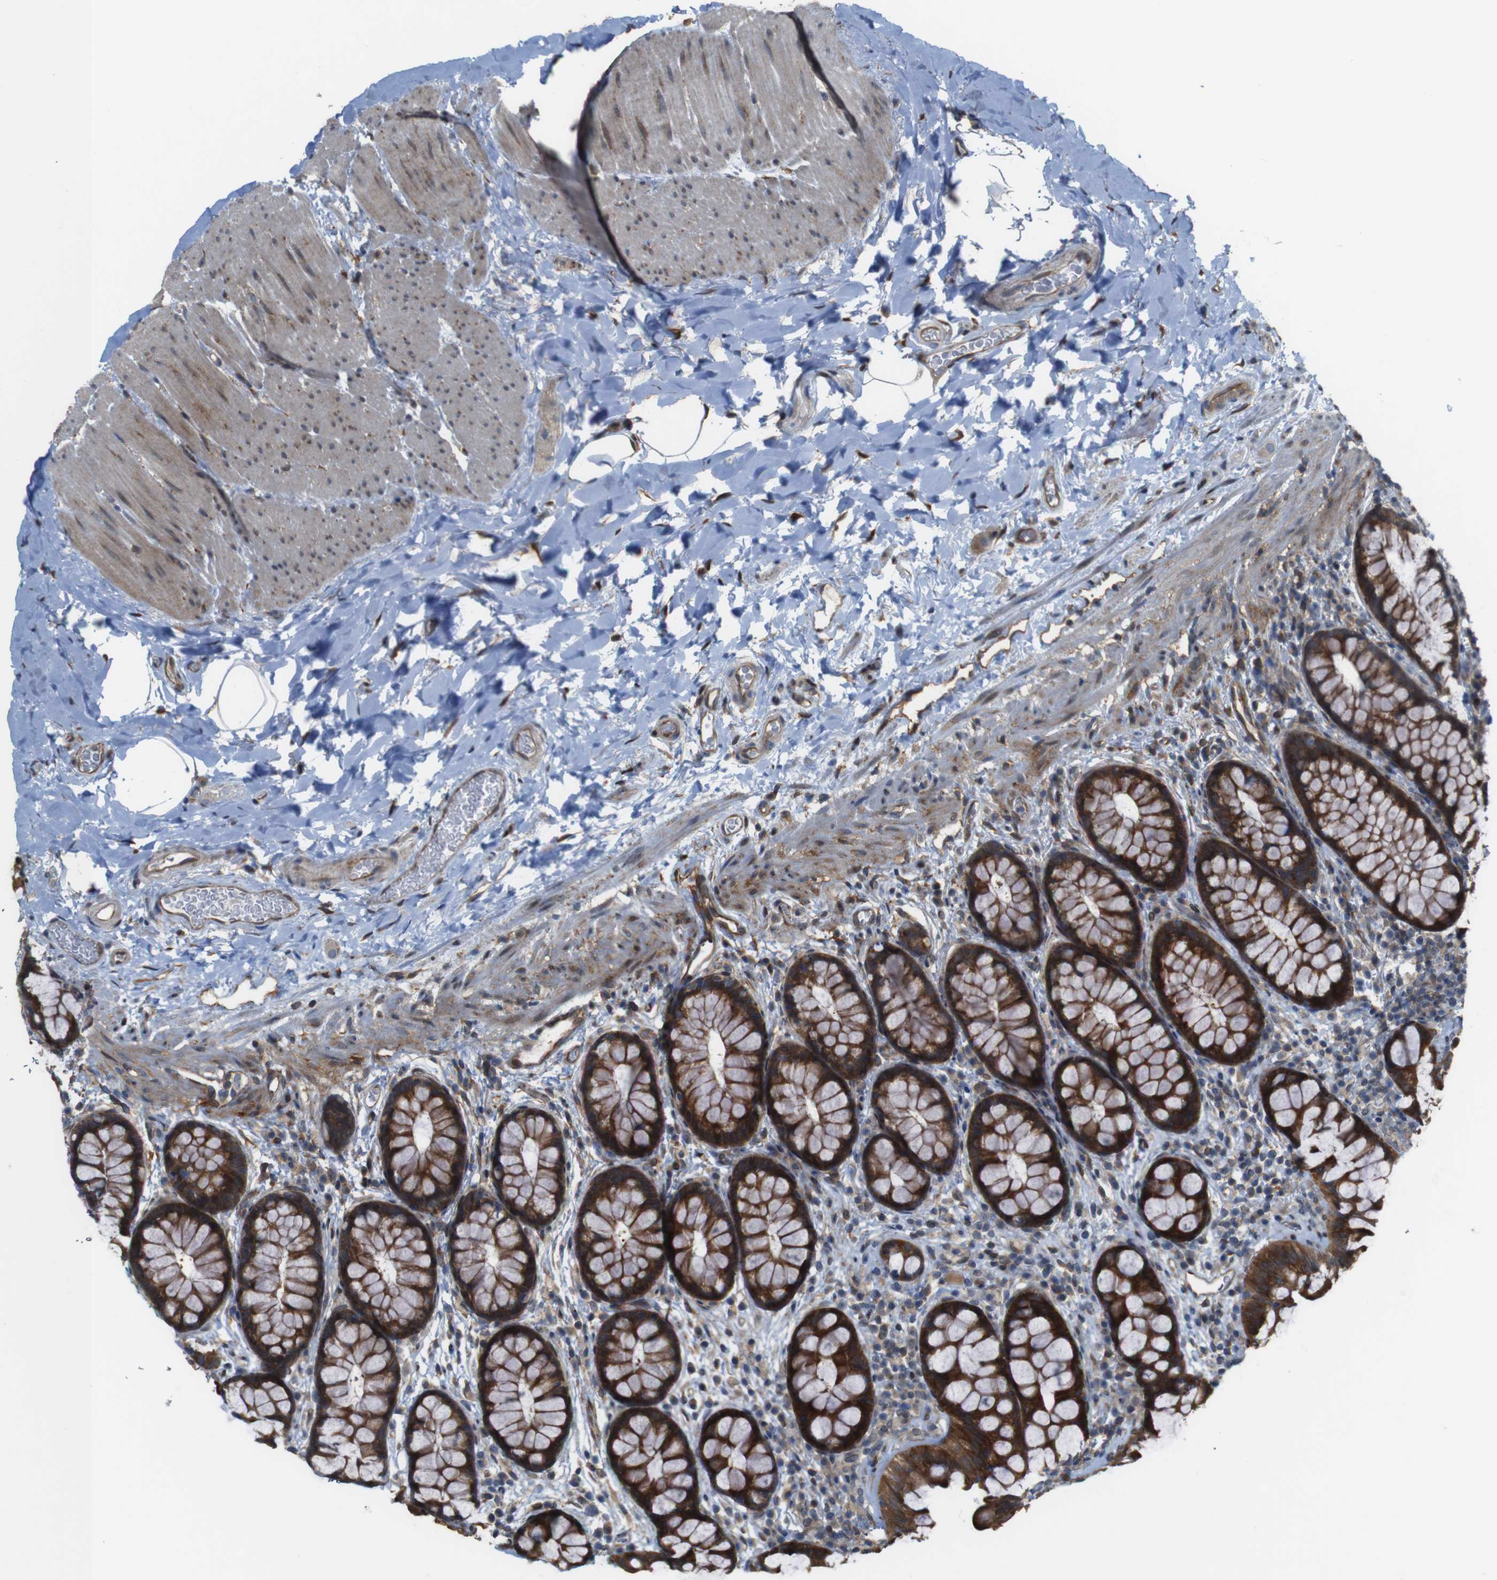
{"staining": {"intensity": "weak", "quantity": ">75%", "location": "cytoplasmic/membranous"}, "tissue": "colon", "cell_type": "Endothelial cells", "image_type": "normal", "snomed": [{"axis": "morphology", "description": "Normal tissue, NOS"}, {"axis": "topography", "description": "Colon"}], "caption": "Endothelial cells demonstrate weak cytoplasmic/membranous staining in about >75% of cells in unremarkable colon.", "gene": "PCOLCE2", "patient": {"sex": "female", "age": 80}}